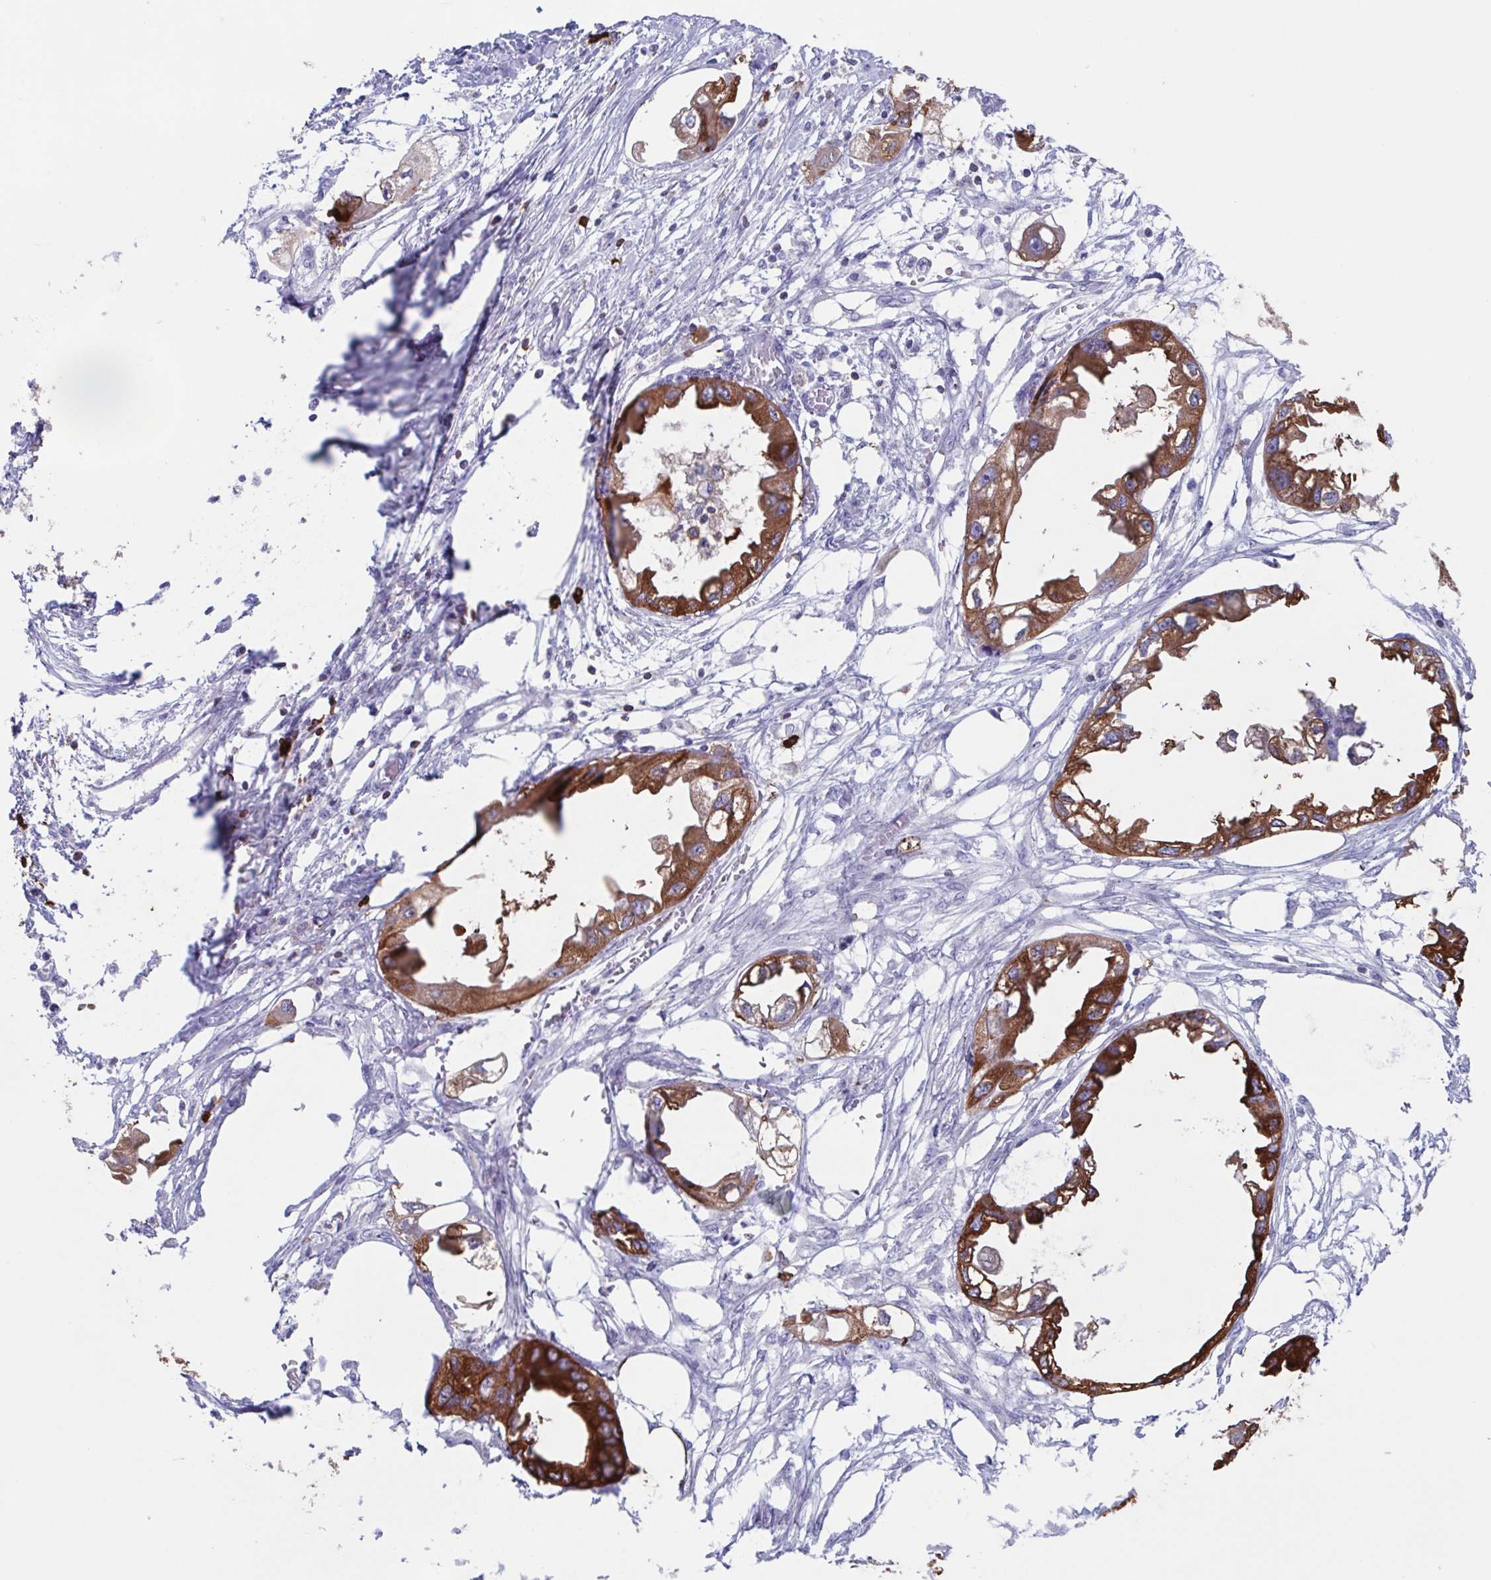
{"staining": {"intensity": "strong", "quantity": ">75%", "location": "cytoplasmic/membranous"}, "tissue": "endometrial cancer", "cell_type": "Tumor cells", "image_type": "cancer", "snomed": [{"axis": "morphology", "description": "Adenocarcinoma, NOS"}, {"axis": "morphology", "description": "Adenocarcinoma, metastatic, NOS"}, {"axis": "topography", "description": "Adipose tissue"}, {"axis": "topography", "description": "Endometrium"}], "caption": "Strong cytoplasmic/membranous expression is present in about >75% of tumor cells in metastatic adenocarcinoma (endometrial). The staining was performed using DAB, with brown indicating positive protein expression. Nuclei are stained blue with hematoxylin.", "gene": "TPD52", "patient": {"sex": "female", "age": 67}}